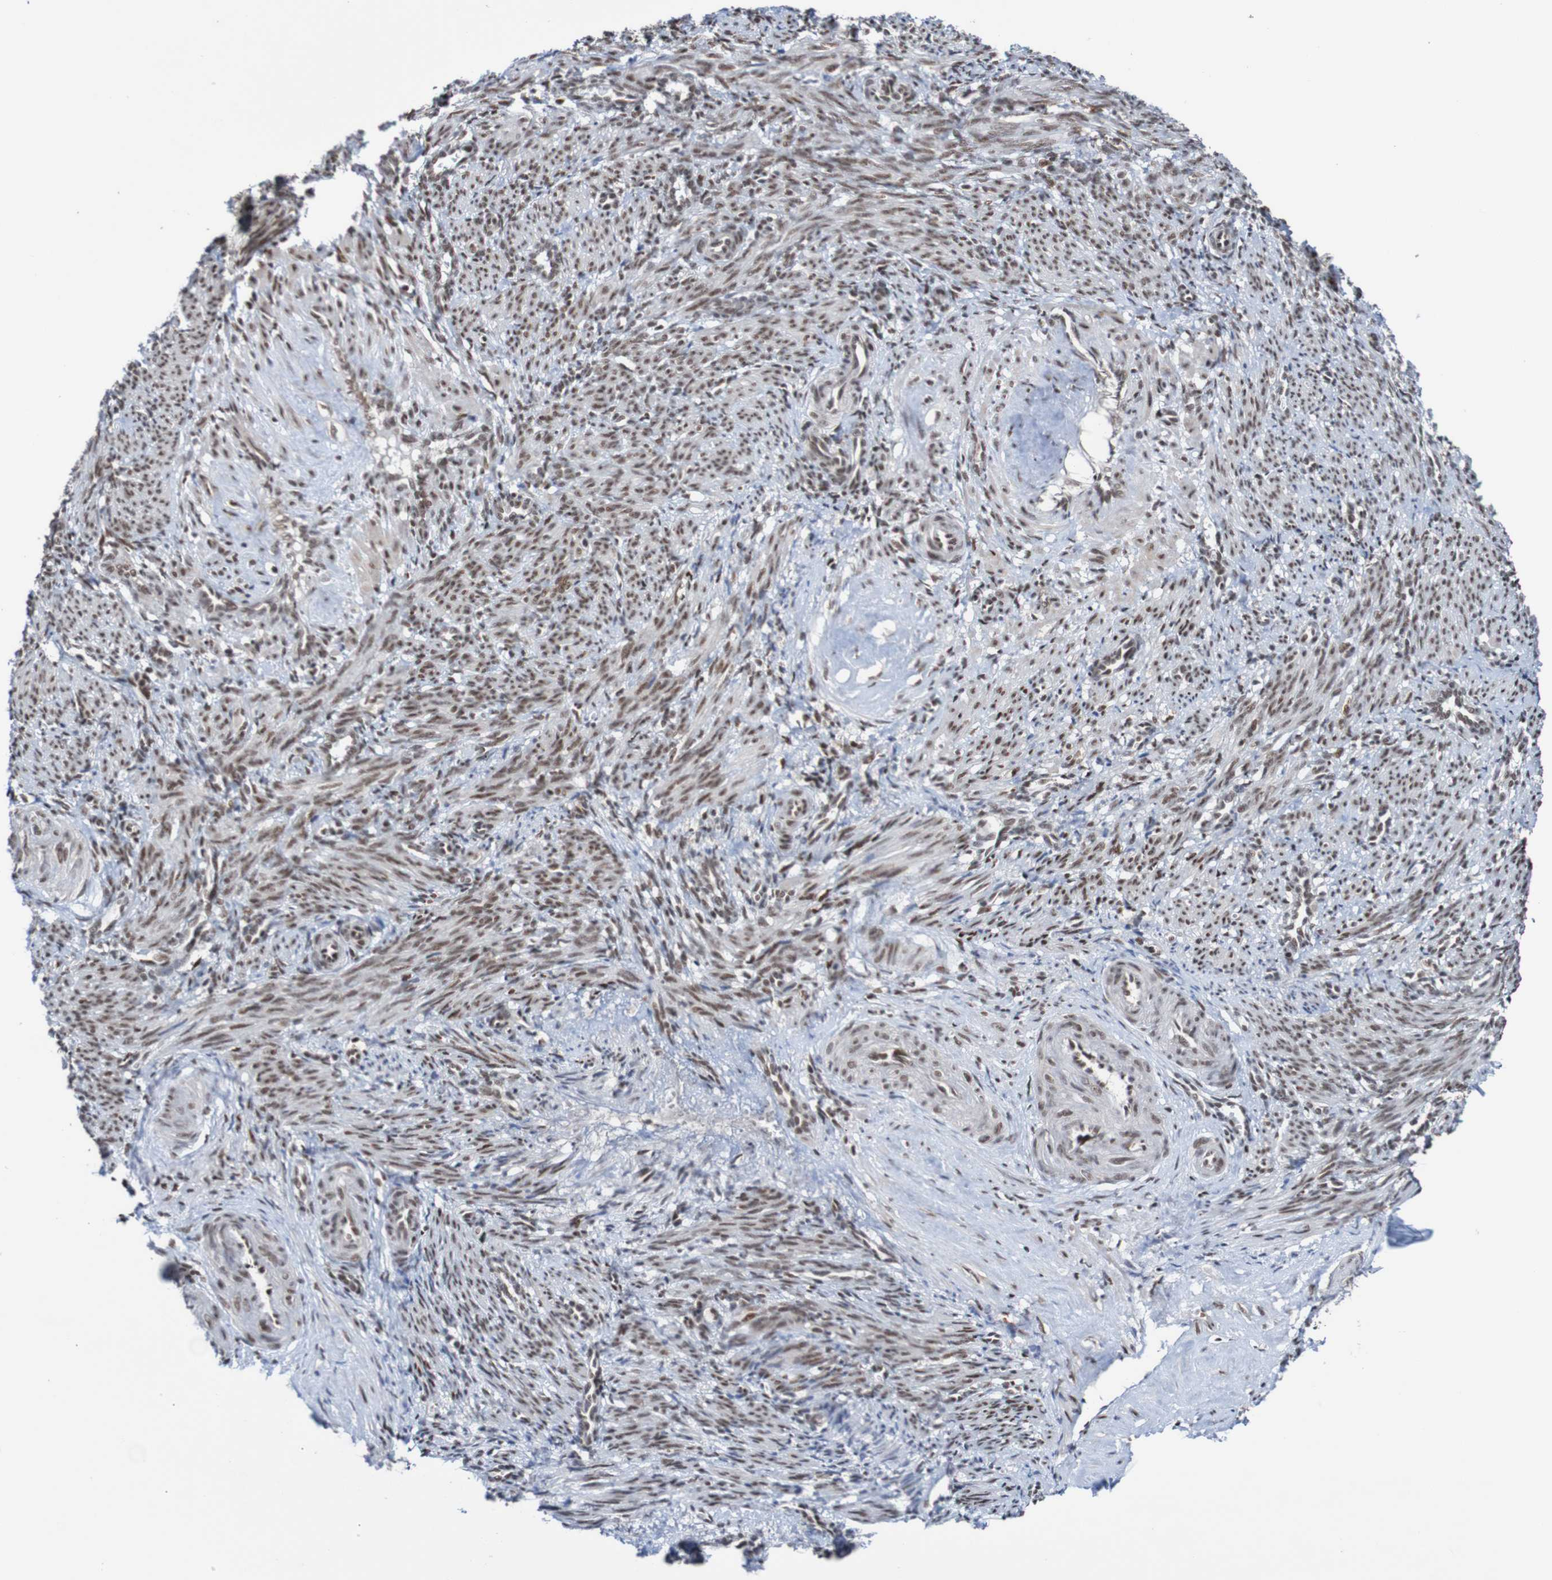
{"staining": {"intensity": "moderate", "quantity": ">75%", "location": "nuclear"}, "tissue": "smooth muscle", "cell_type": "Smooth muscle cells", "image_type": "normal", "snomed": [{"axis": "morphology", "description": "Normal tissue, NOS"}, {"axis": "topography", "description": "Endometrium"}], "caption": "Immunohistochemical staining of normal human smooth muscle exhibits >75% levels of moderate nuclear protein expression in approximately >75% of smooth muscle cells. The protein is stained brown, and the nuclei are stained in blue (DAB IHC with brightfield microscopy, high magnification).", "gene": "CDC5L", "patient": {"sex": "female", "age": 33}}